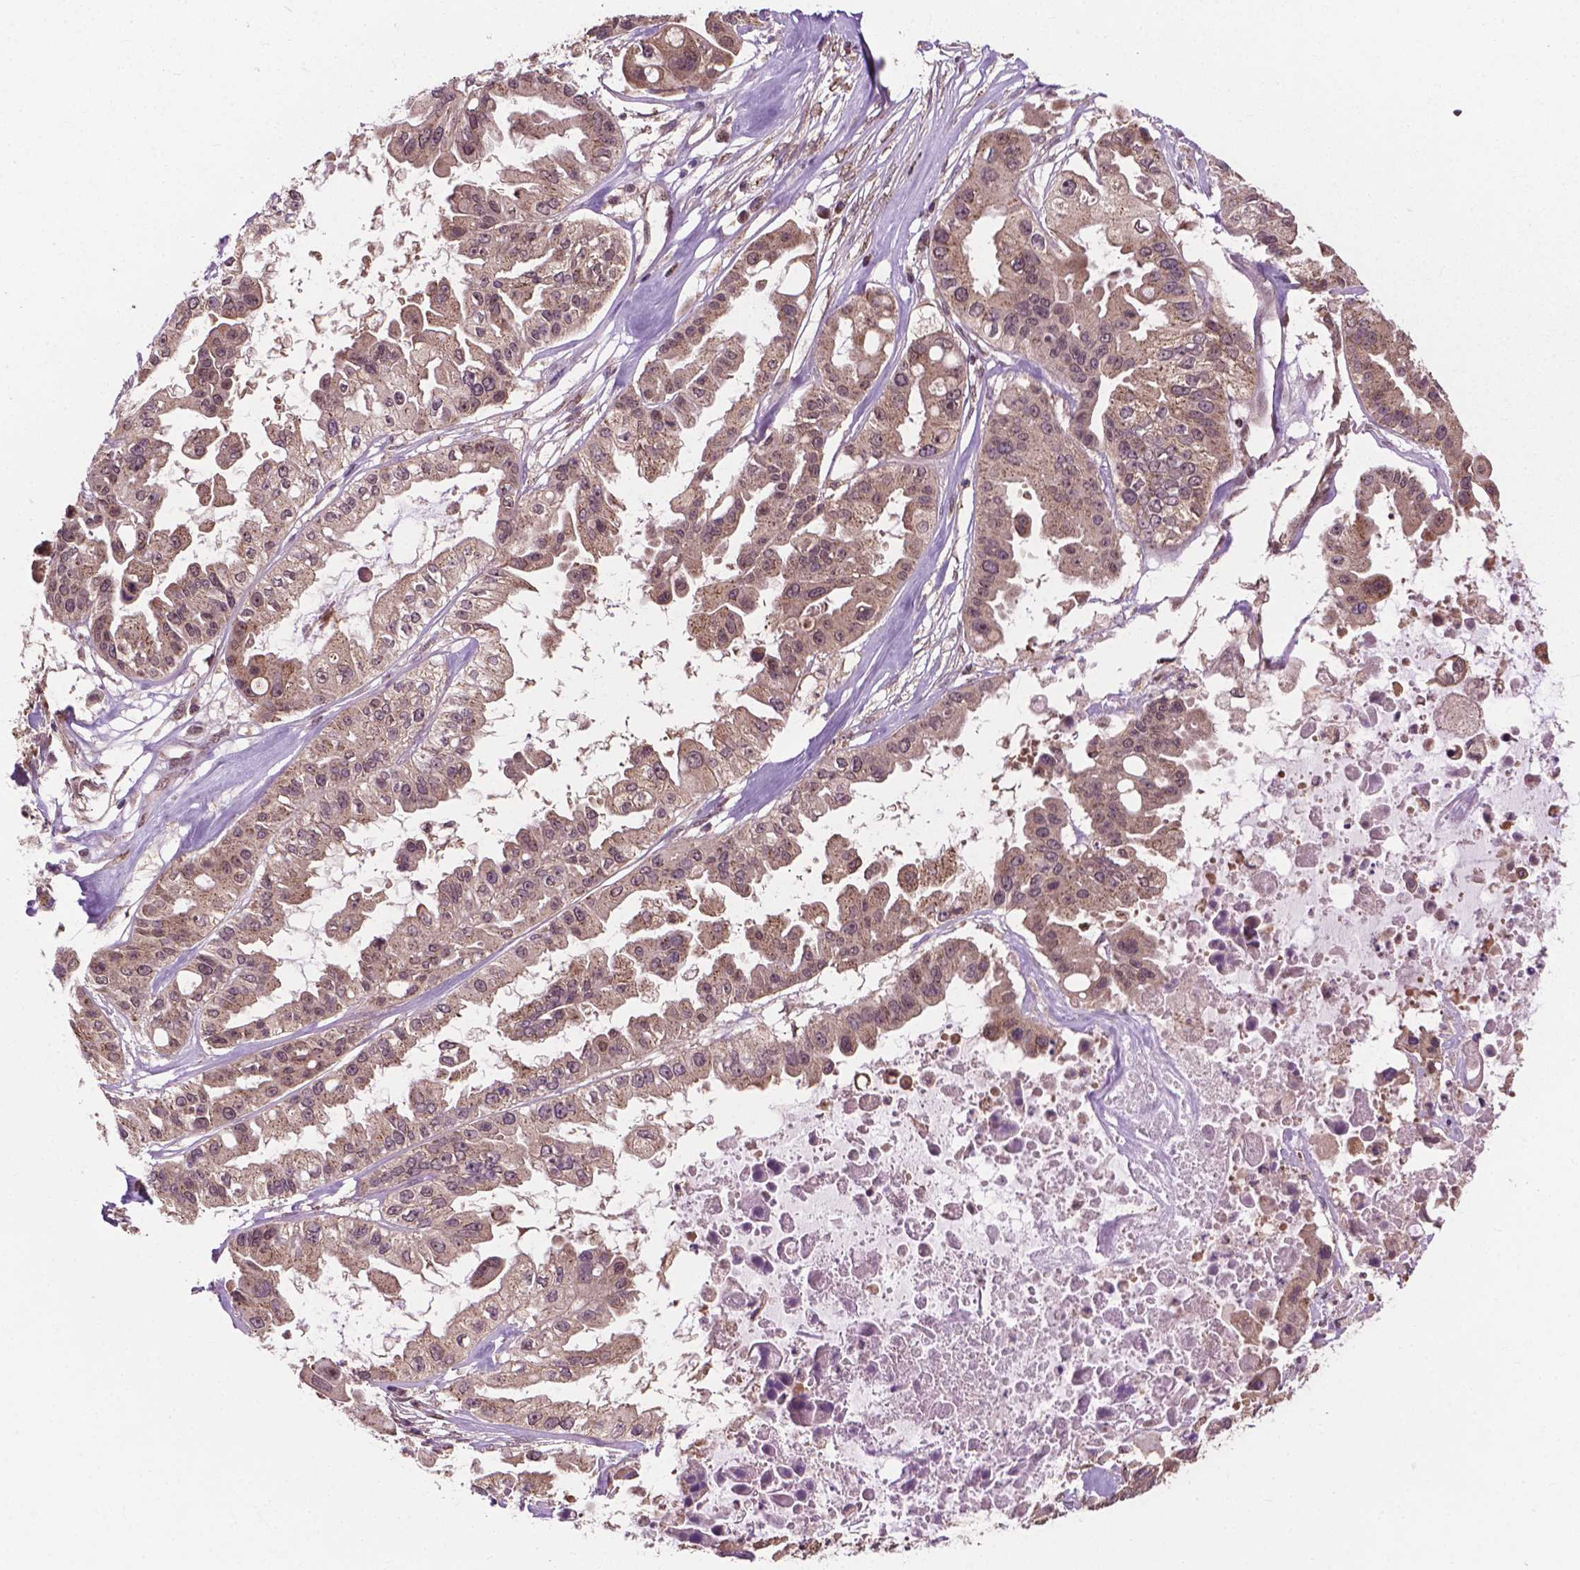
{"staining": {"intensity": "weak", "quantity": ">75%", "location": "cytoplasmic/membranous"}, "tissue": "ovarian cancer", "cell_type": "Tumor cells", "image_type": "cancer", "snomed": [{"axis": "morphology", "description": "Cystadenocarcinoma, serous, NOS"}, {"axis": "topography", "description": "Ovary"}], "caption": "This micrograph reveals ovarian cancer (serous cystadenocarcinoma) stained with IHC to label a protein in brown. The cytoplasmic/membranous of tumor cells show weak positivity for the protein. Nuclei are counter-stained blue.", "gene": "PPP1CB", "patient": {"sex": "female", "age": 56}}